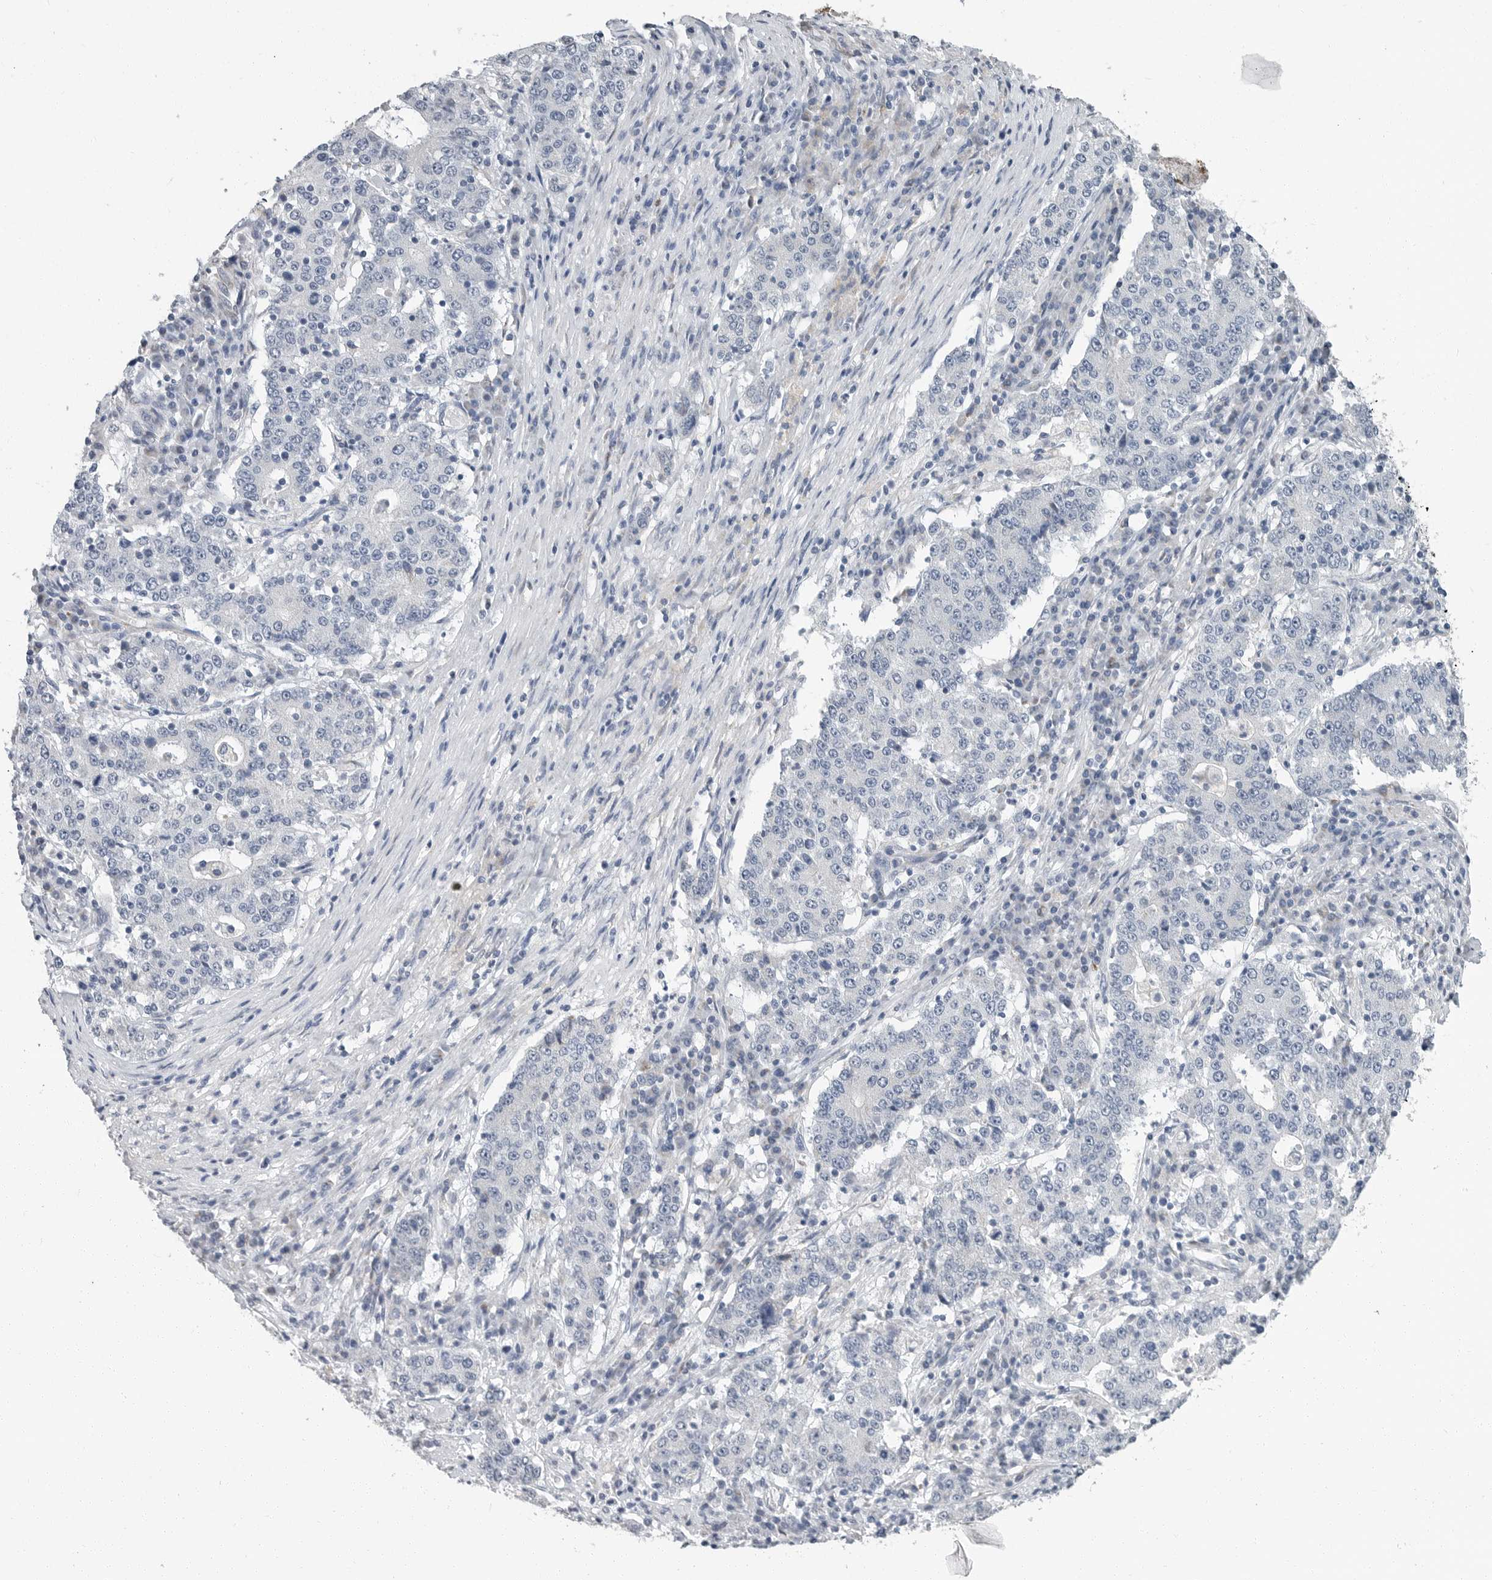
{"staining": {"intensity": "negative", "quantity": "none", "location": "none"}, "tissue": "stomach cancer", "cell_type": "Tumor cells", "image_type": "cancer", "snomed": [{"axis": "morphology", "description": "Adenocarcinoma, NOS"}, {"axis": "topography", "description": "Stomach"}], "caption": "The histopathology image displays no significant positivity in tumor cells of adenocarcinoma (stomach).", "gene": "PLN", "patient": {"sex": "male", "age": 59}}